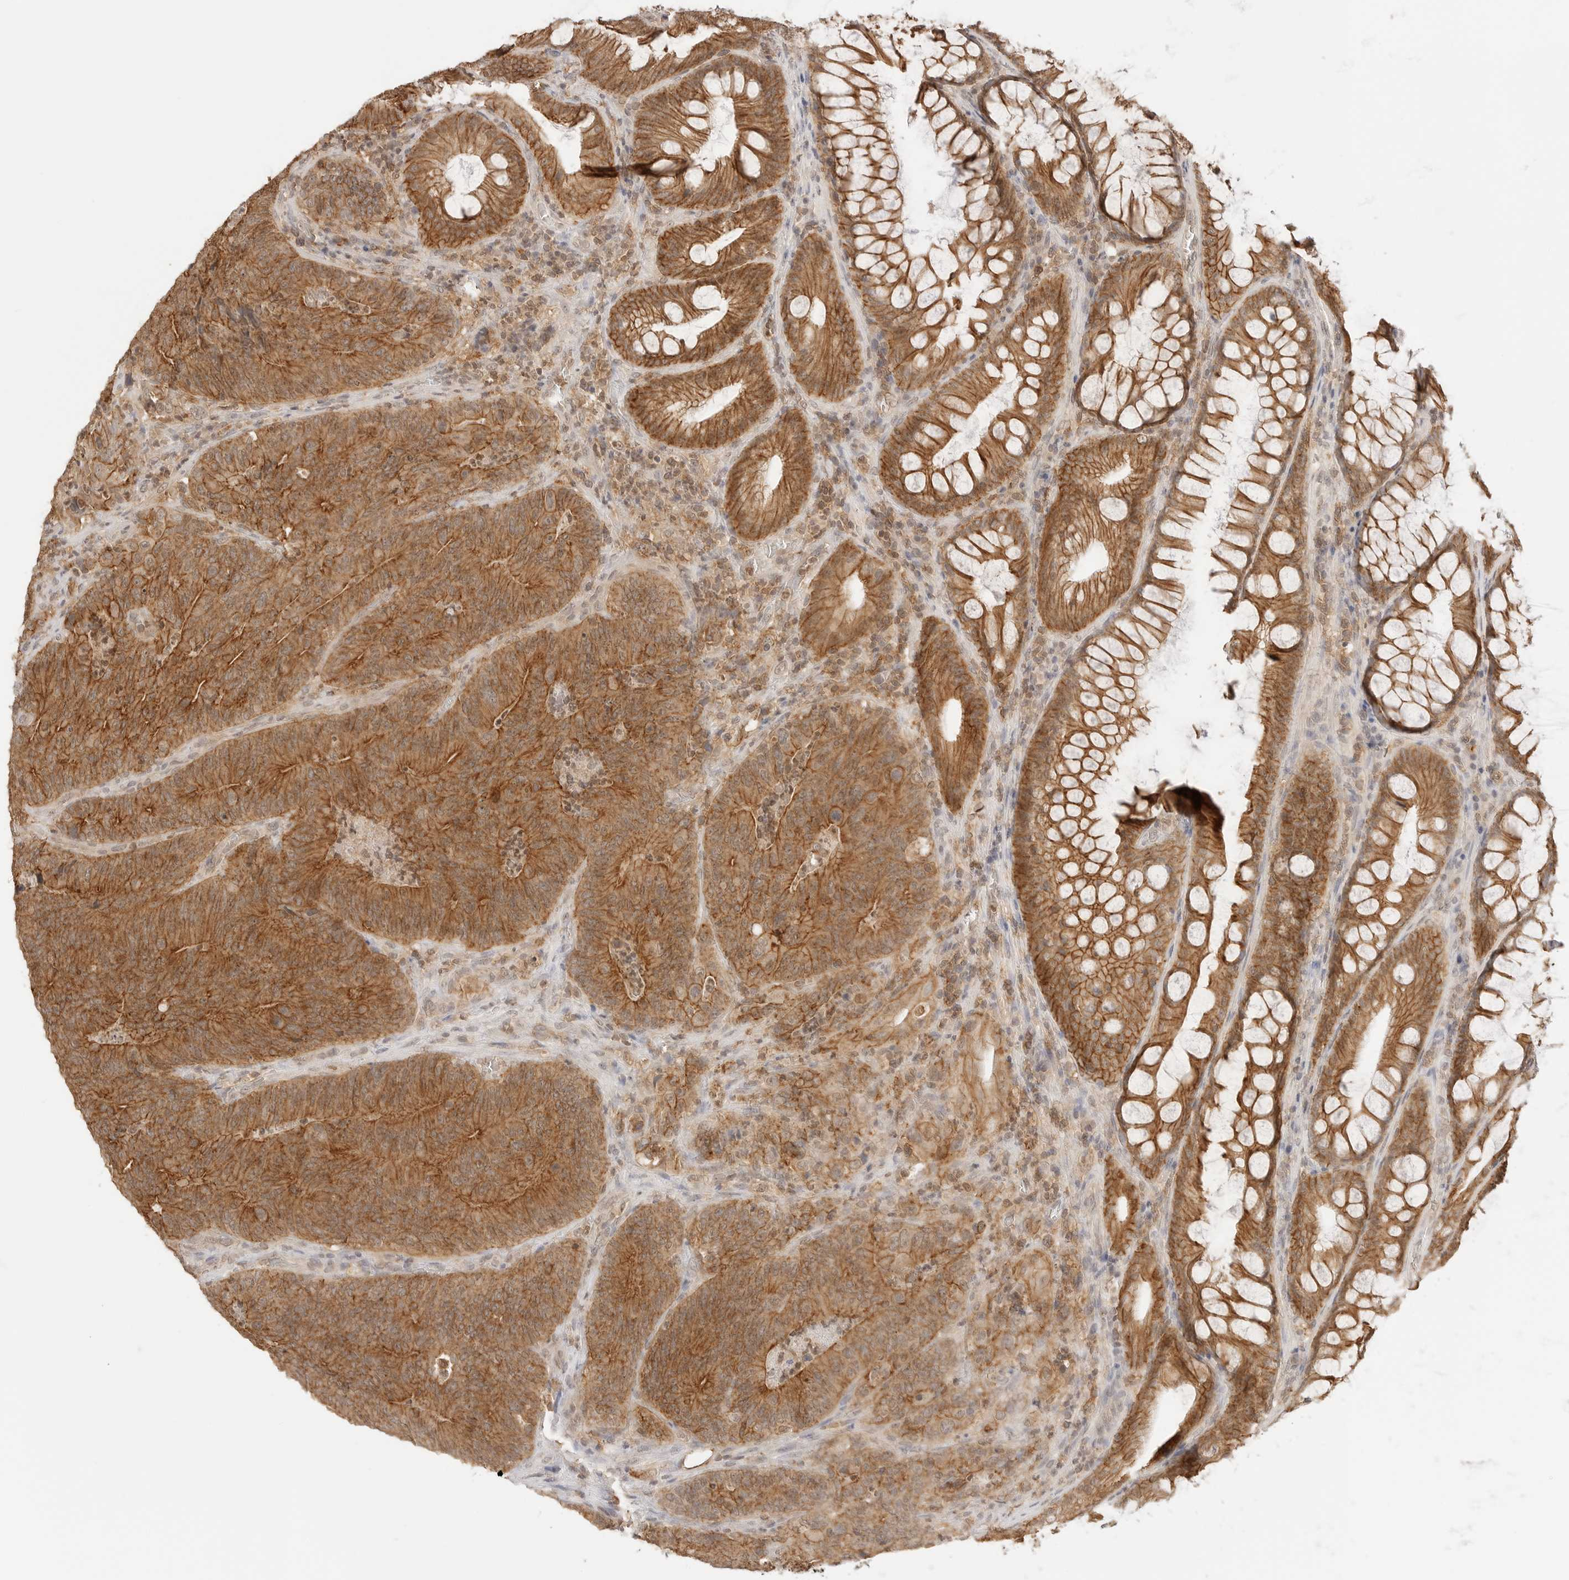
{"staining": {"intensity": "strong", "quantity": ">75%", "location": "cytoplasmic/membranous"}, "tissue": "colorectal cancer", "cell_type": "Tumor cells", "image_type": "cancer", "snomed": [{"axis": "morphology", "description": "Normal tissue, NOS"}, {"axis": "topography", "description": "Colon"}], "caption": "Colorectal cancer stained with a brown dye exhibits strong cytoplasmic/membranous positive staining in approximately >75% of tumor cells.", "gene": "EPHA1", "patient": {"sex": "female", "age": 82}}